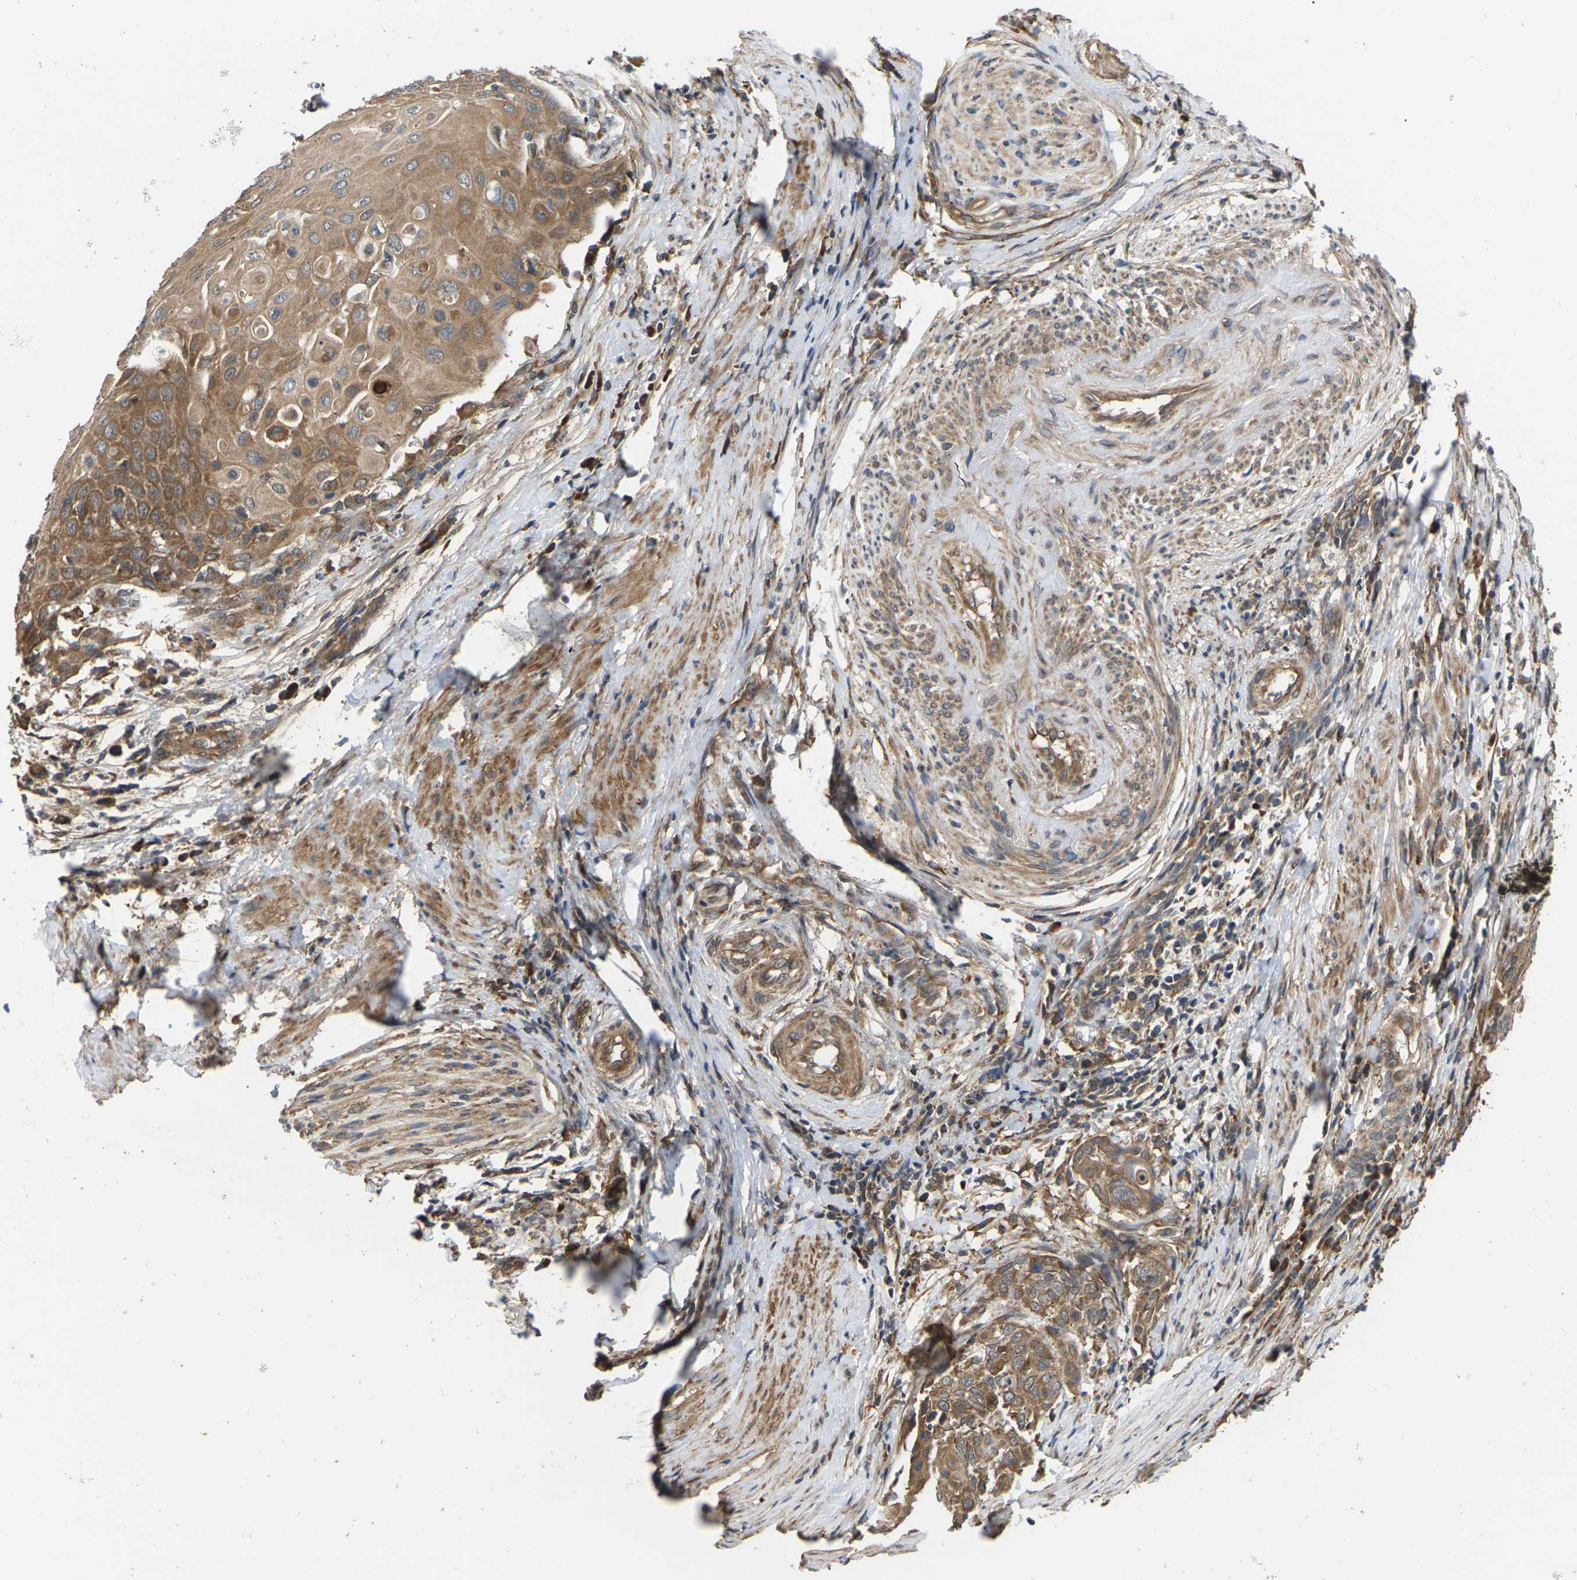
{"staining": {"intensity": "moderate", "quantity": ">75%", "location": "cytoplasmic/membranous"}, "tissue": "cervical cancer", "cell_type": "Tumor cells", "image_type": "cancer", "snomed": [{"axis": "morphology", "description": "Squamous cell carcinoma, NOS"}, {"axis": "topography", "description": "Cervix"}], "caption": "Cervical squamous cell carcinoma stained with a protein marker displays moderate staining in tumor cells.", "gene": "NRAS", "patient": {"sex": "female", "age": 39}}